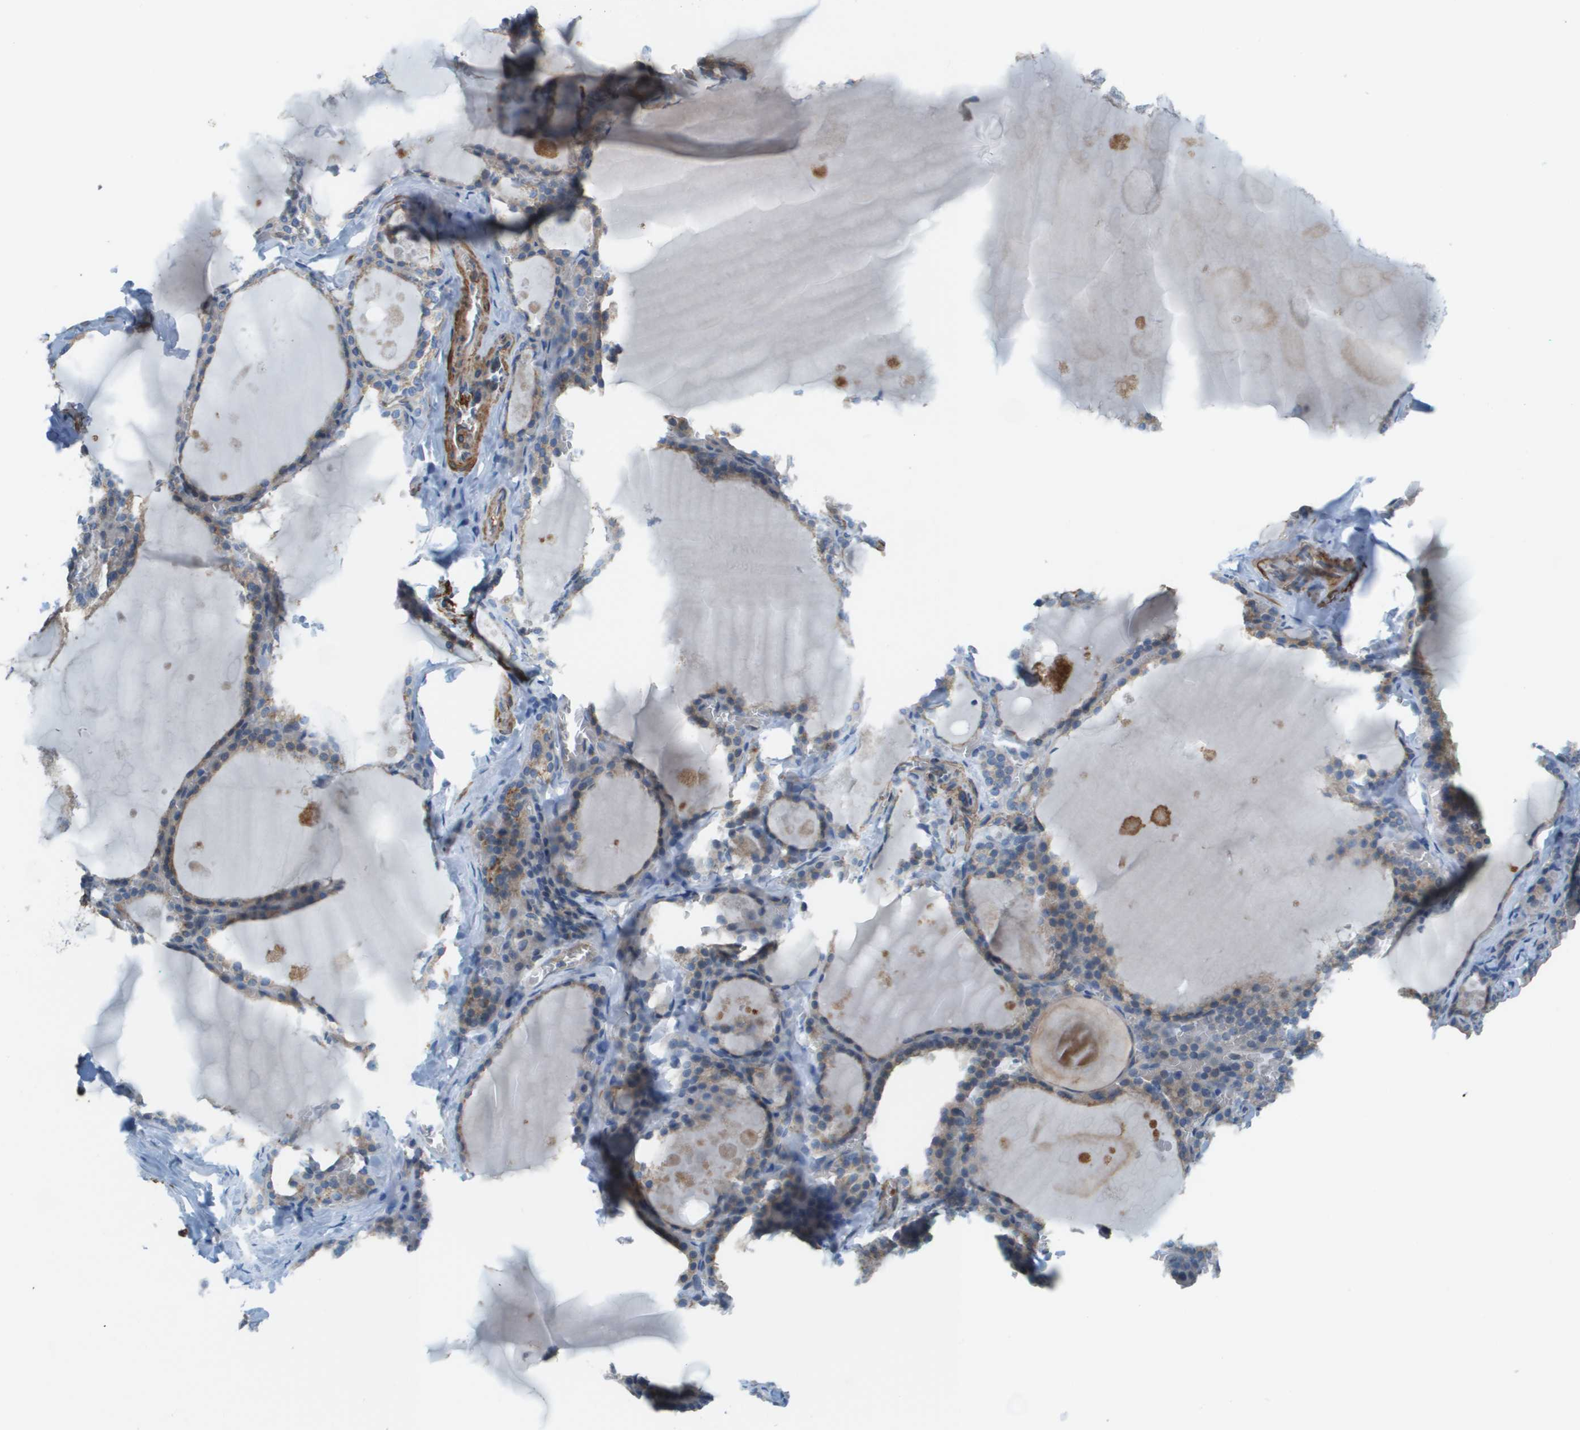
{"staining": {"intensity": "weak", "quantity": ">75%", "location": "cytoplasmic/membranous"}, "tissue": "thyroid gland", "cell_type": "Glandular cells", "image_type": "normal", "snomed": [{"axis": "morphology", "description": "Normal tissue, NOS"}, {"axis": "topography", "description": "Thyroid gland"}], "caption": "The immunohistochemical stain highlights weak cytoplasmic/membranous expression in glandular cells of benign thyroid gland. The staining is performed using DAB (3,3'-diaminobenzidine) brown chromogen to label protein expression. The nuclei are counter-stained blue using hematoxylin.", "gene": "MYH11", "patient": {"sex": "male", "age": 56}}